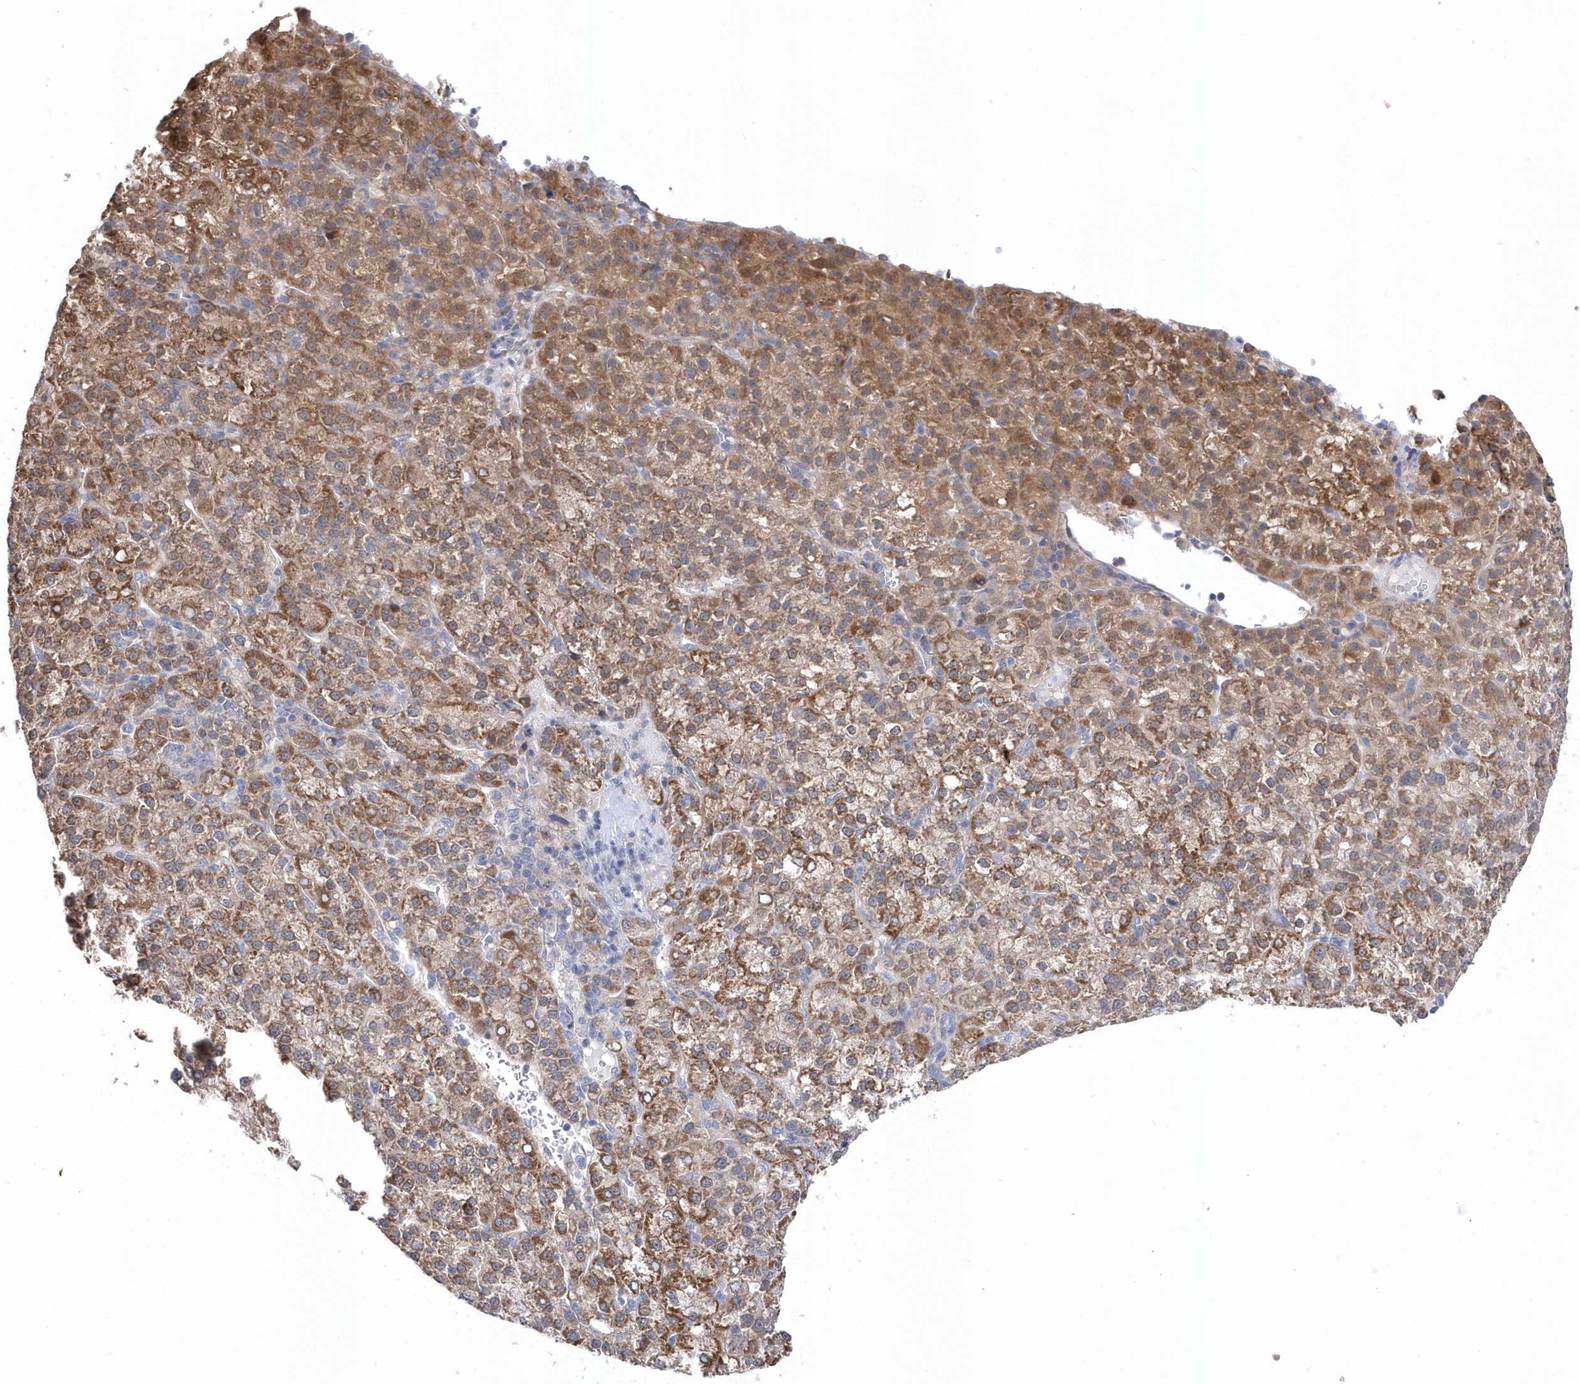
{"staining": {"intensity": "moderate", "quantity": ">75%", "location": "cytoplasmic/membranous"}, "tissue": "liver cancer", "cell_type": "Tumor cells", "image_type": "cancer", "snomed": [{"axis": "morphology", "description": "Carcinoma, Hepatocellular, NOS"}, {"axis": "topography", "description": "Liver"}], "caption": "Immunohistochemical staining of human liver cancer (hepatocellular carcinoma) displays moderate cytoplasmic/membranous protein staining in approximately >75% of tumor cells. (Stains: DAB in brown, nuclei in blue, Microscopy: brightfield microscopy at high magnification).", "gene": "BDH2", "patient": {"sex": "female", "age": 58}}